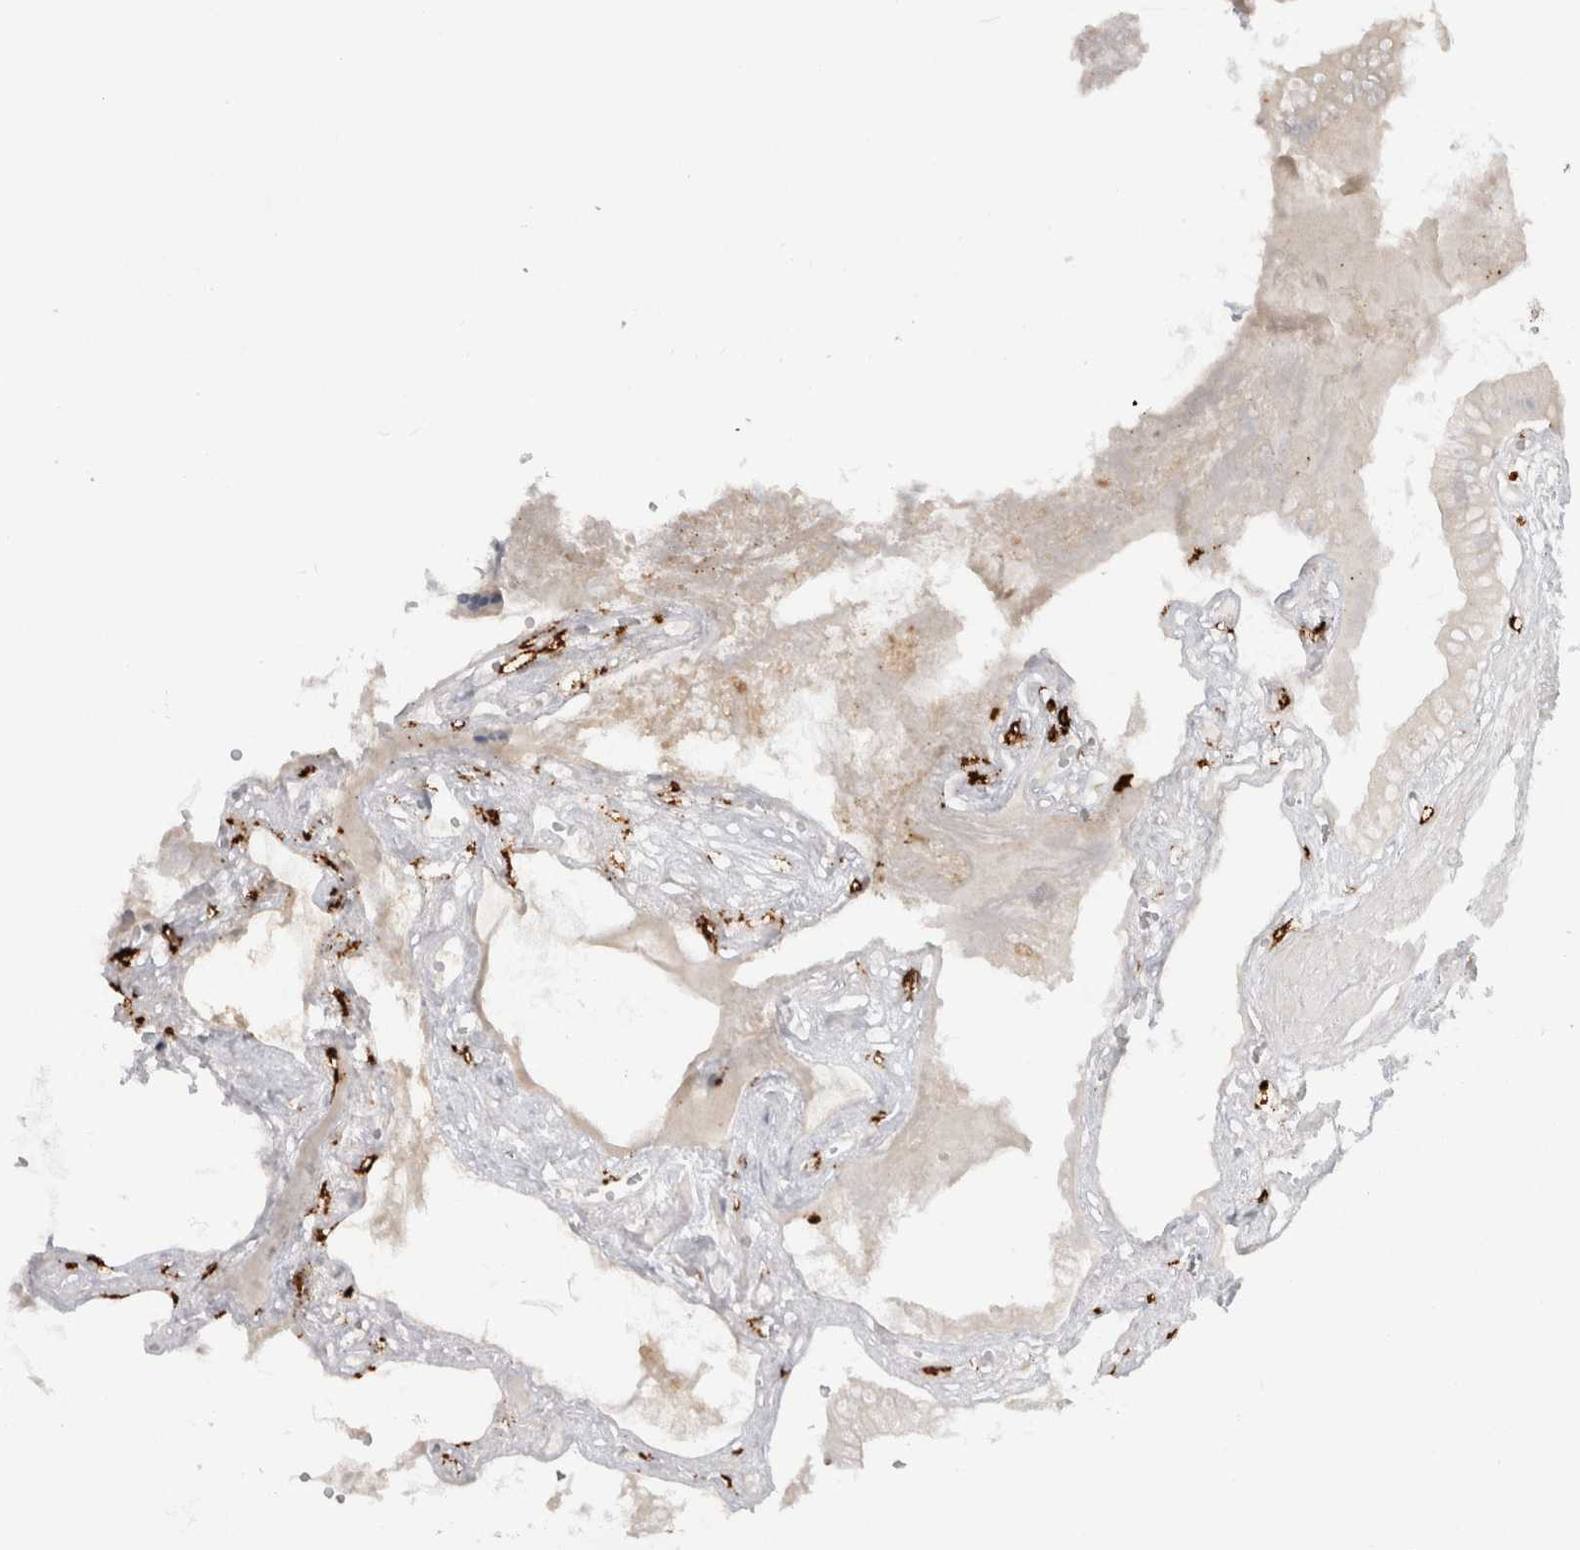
{"staining": {"intensity": "weak", "quantity": "25%-75%", "location": "cytoplasmic/membranous"}, "tissue": "gallbladder", "cell_type": "Glandular cells", "image_type": "normal", "snomed": [{"axis": "morphology", "description": "Normal tissue, NOS"}, {"axis": "topography", "description": "Gallbladder"}], "caption": "A photomicrograph of gallbladder stained for a protein displays weak cytoplasmic/membranous brown staining in glandular cells.", "gene": "SPINK2", "patient": {"sex": "male", "age": 55}}